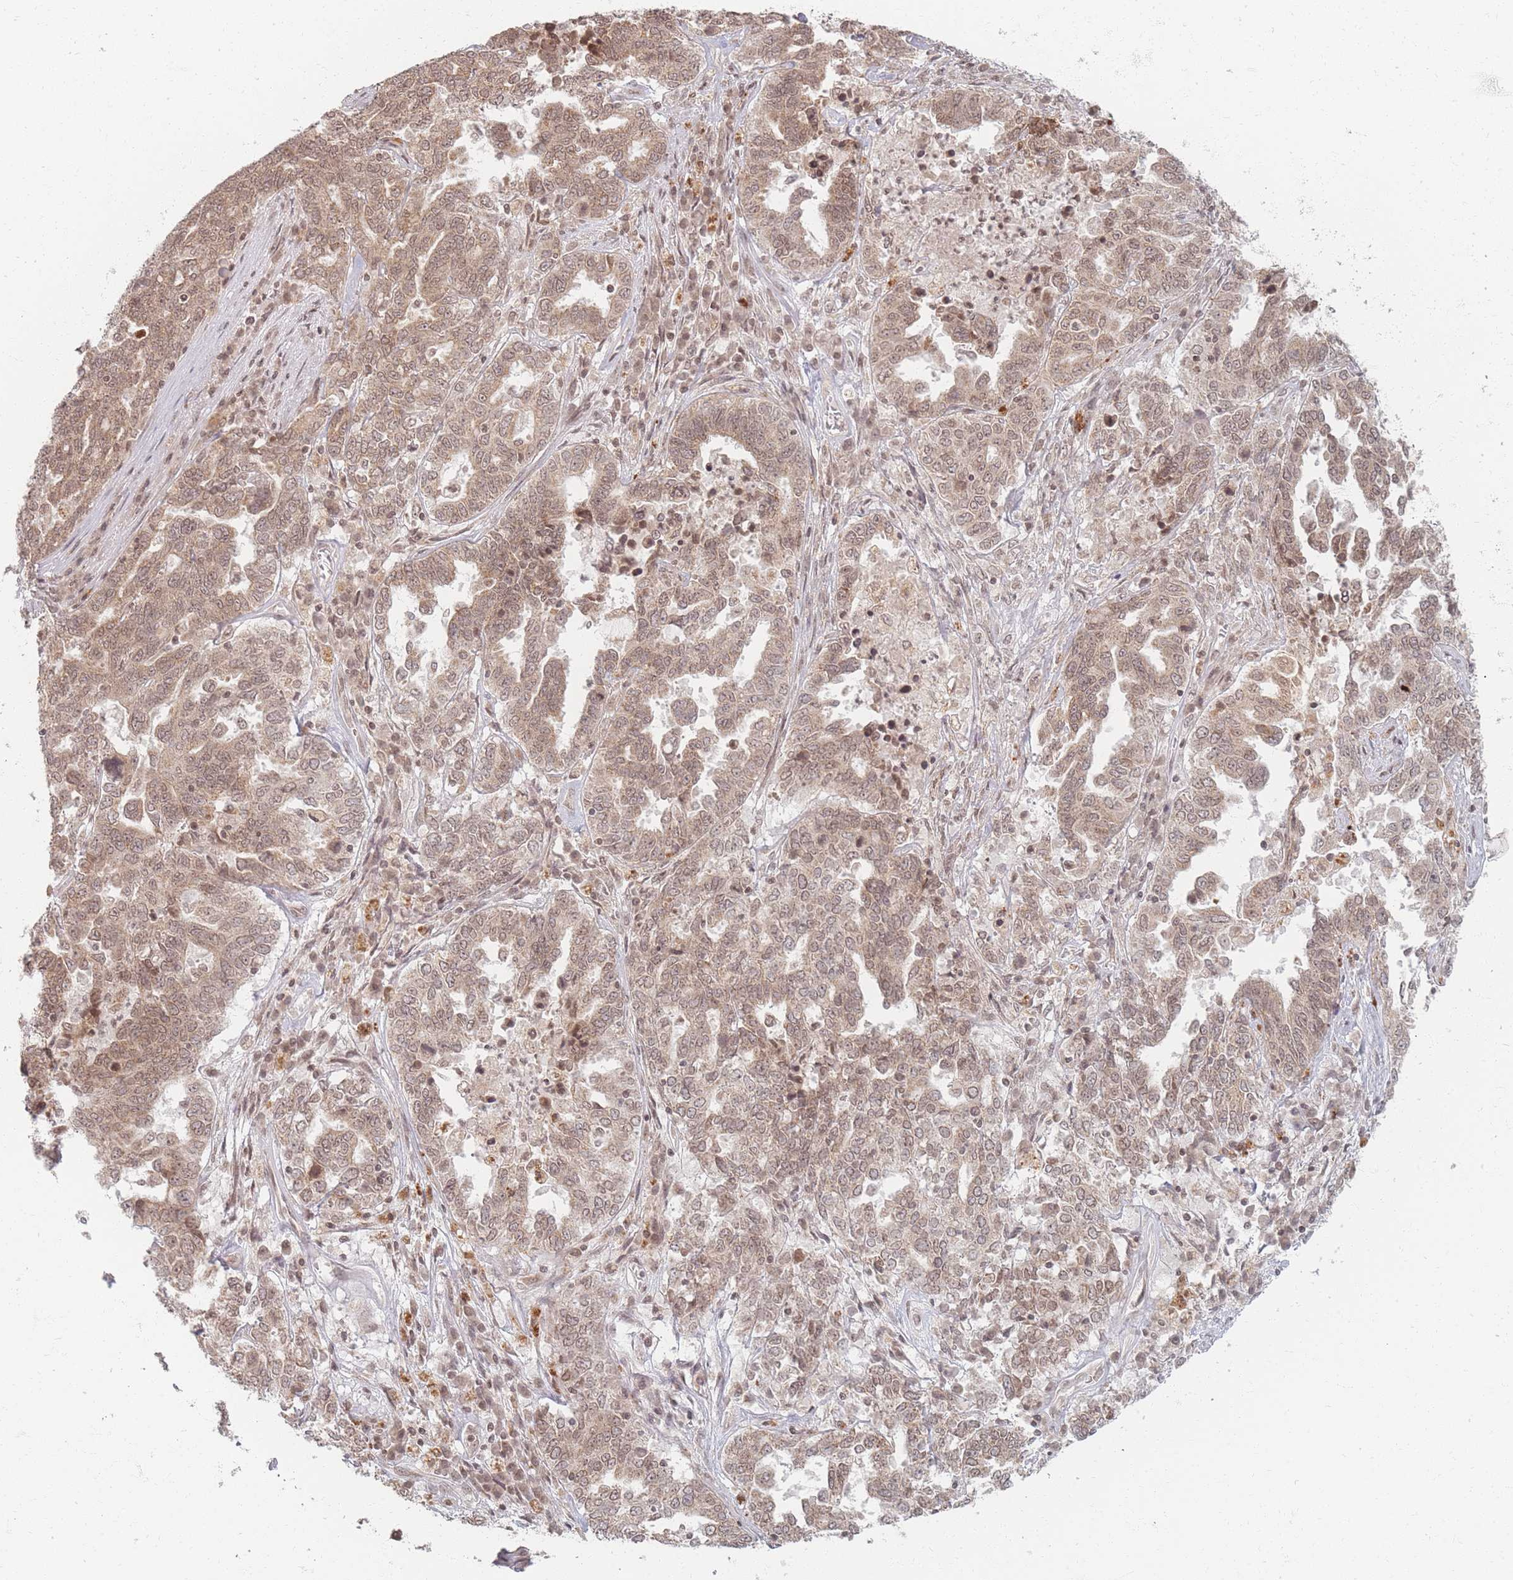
{"staining": {"intensity": "moderate", "quantity": ">75%", "location": "cytoplasmic/membranous,nuclear"}, "tissue": "ovarian cancer", "cell_type": "Tumor cells", "image_type": "cancer", "snomed": [{"axis": "morphology", "description": "Carcinoma, endometroid"}, {"axis": "topography", "description": "Ovary"}], "caption": "This image shows ovarian endometroid carcinoma stained with IHC to label a protein in brown. The cytoplasmic/membranous and nuclear of tumor cells show moderate positivity for the protein. Nuclei are counter-stained blue.", "gene": "SPATA45", "patient": {"sex": "female", "age": 62}}